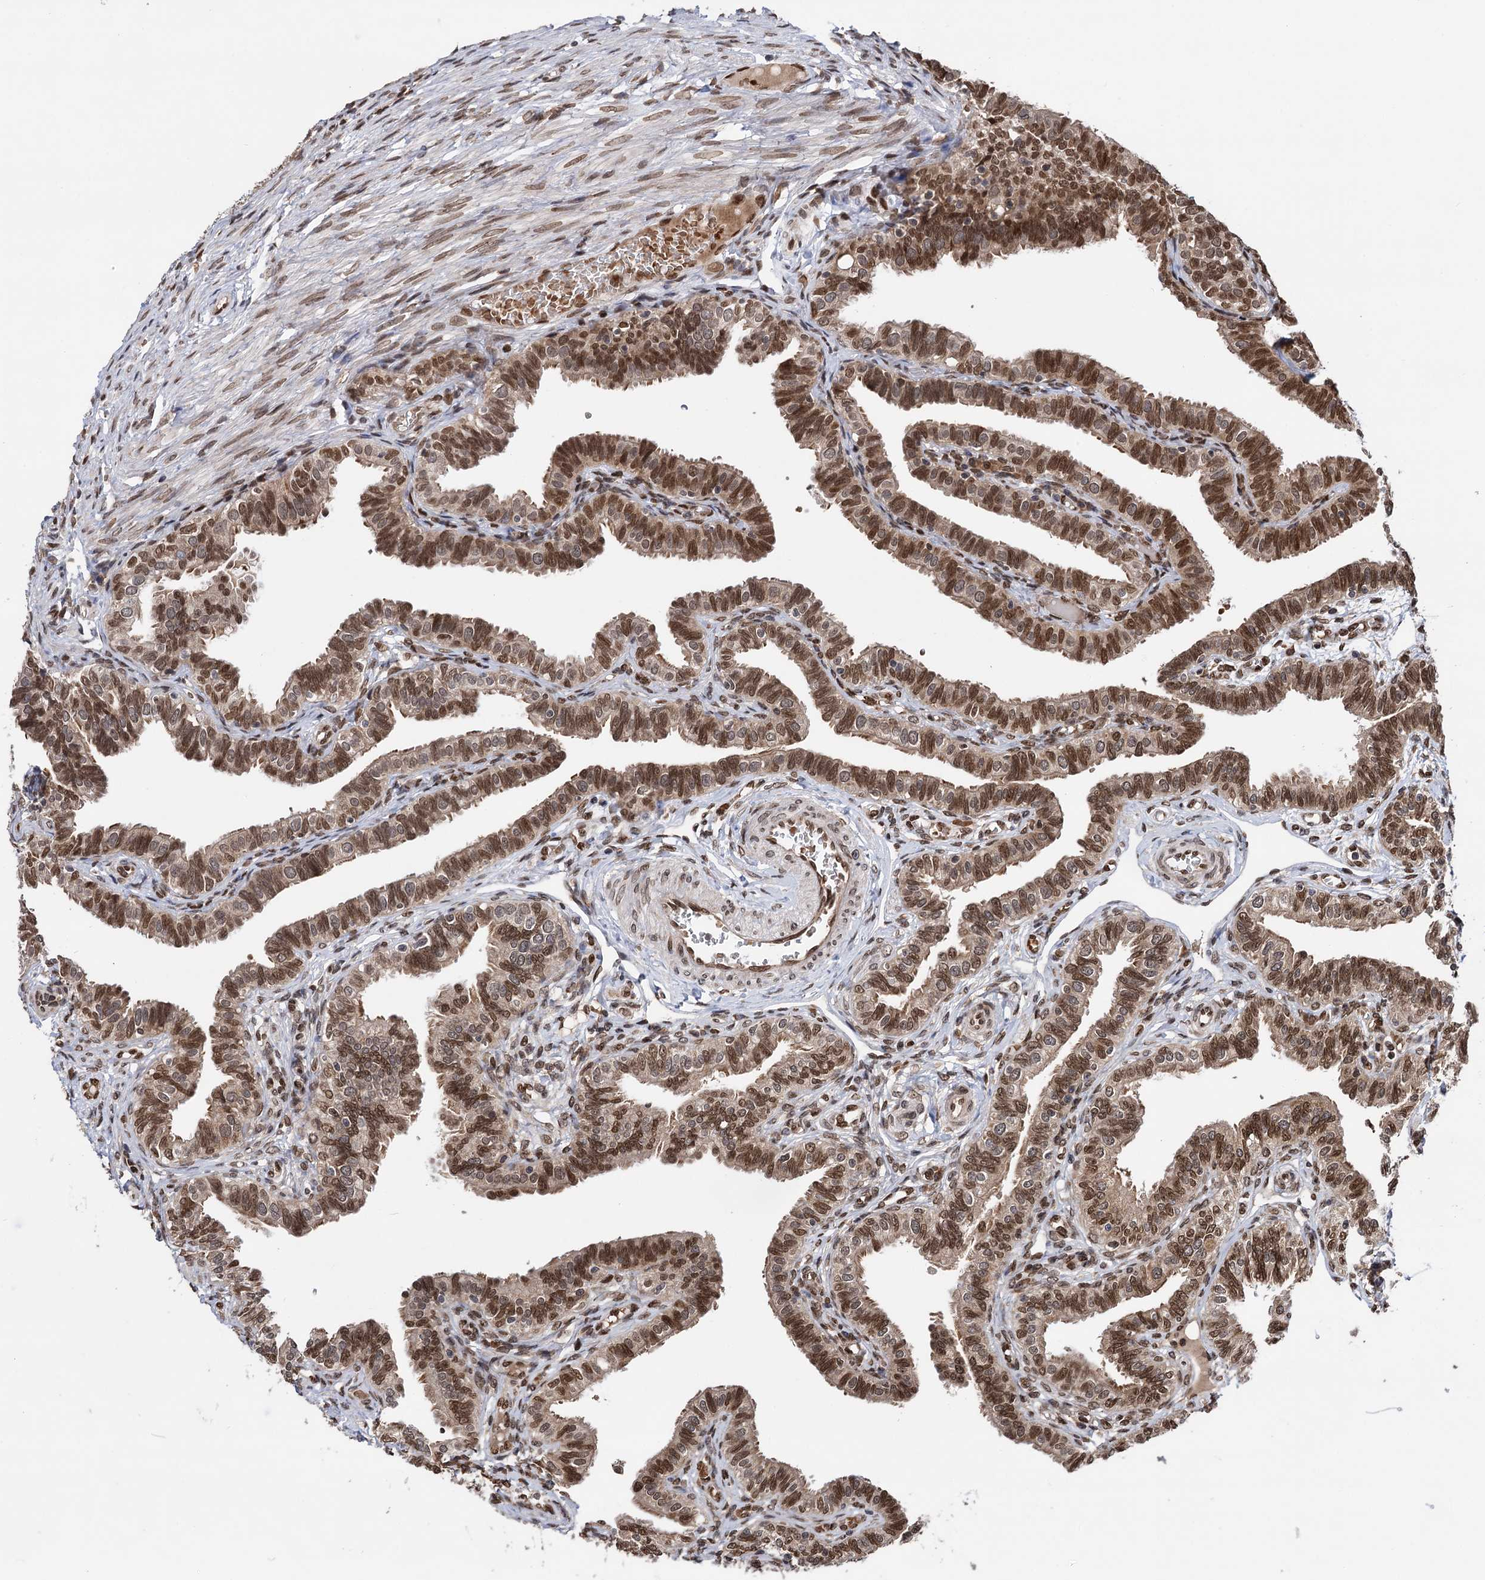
{"staining": {"intensity": "moderate", "quantity": ">75%", "location": "cytoplasmic/membranous,nuclear"}, "tissue": "fallopian tube", "cell_type": "Glandular cells", "image_type": "normal", "snomed": [{"axis": "morphology", "description": "Normal tissue, NOS"}, {"axis": "topography", "description": "Fallopian tube"}], "caption": "This image shows unremarkable fallopian tube stained with immunohistochemistry to label a protein in brown. The cytoplasmic/membranous,nuclear of glandular cells show moderate positivity for the protein. Nuclei are counter-stained blue.", "gene": "MESD", "patient": {"sex": "female", "age": 39}}